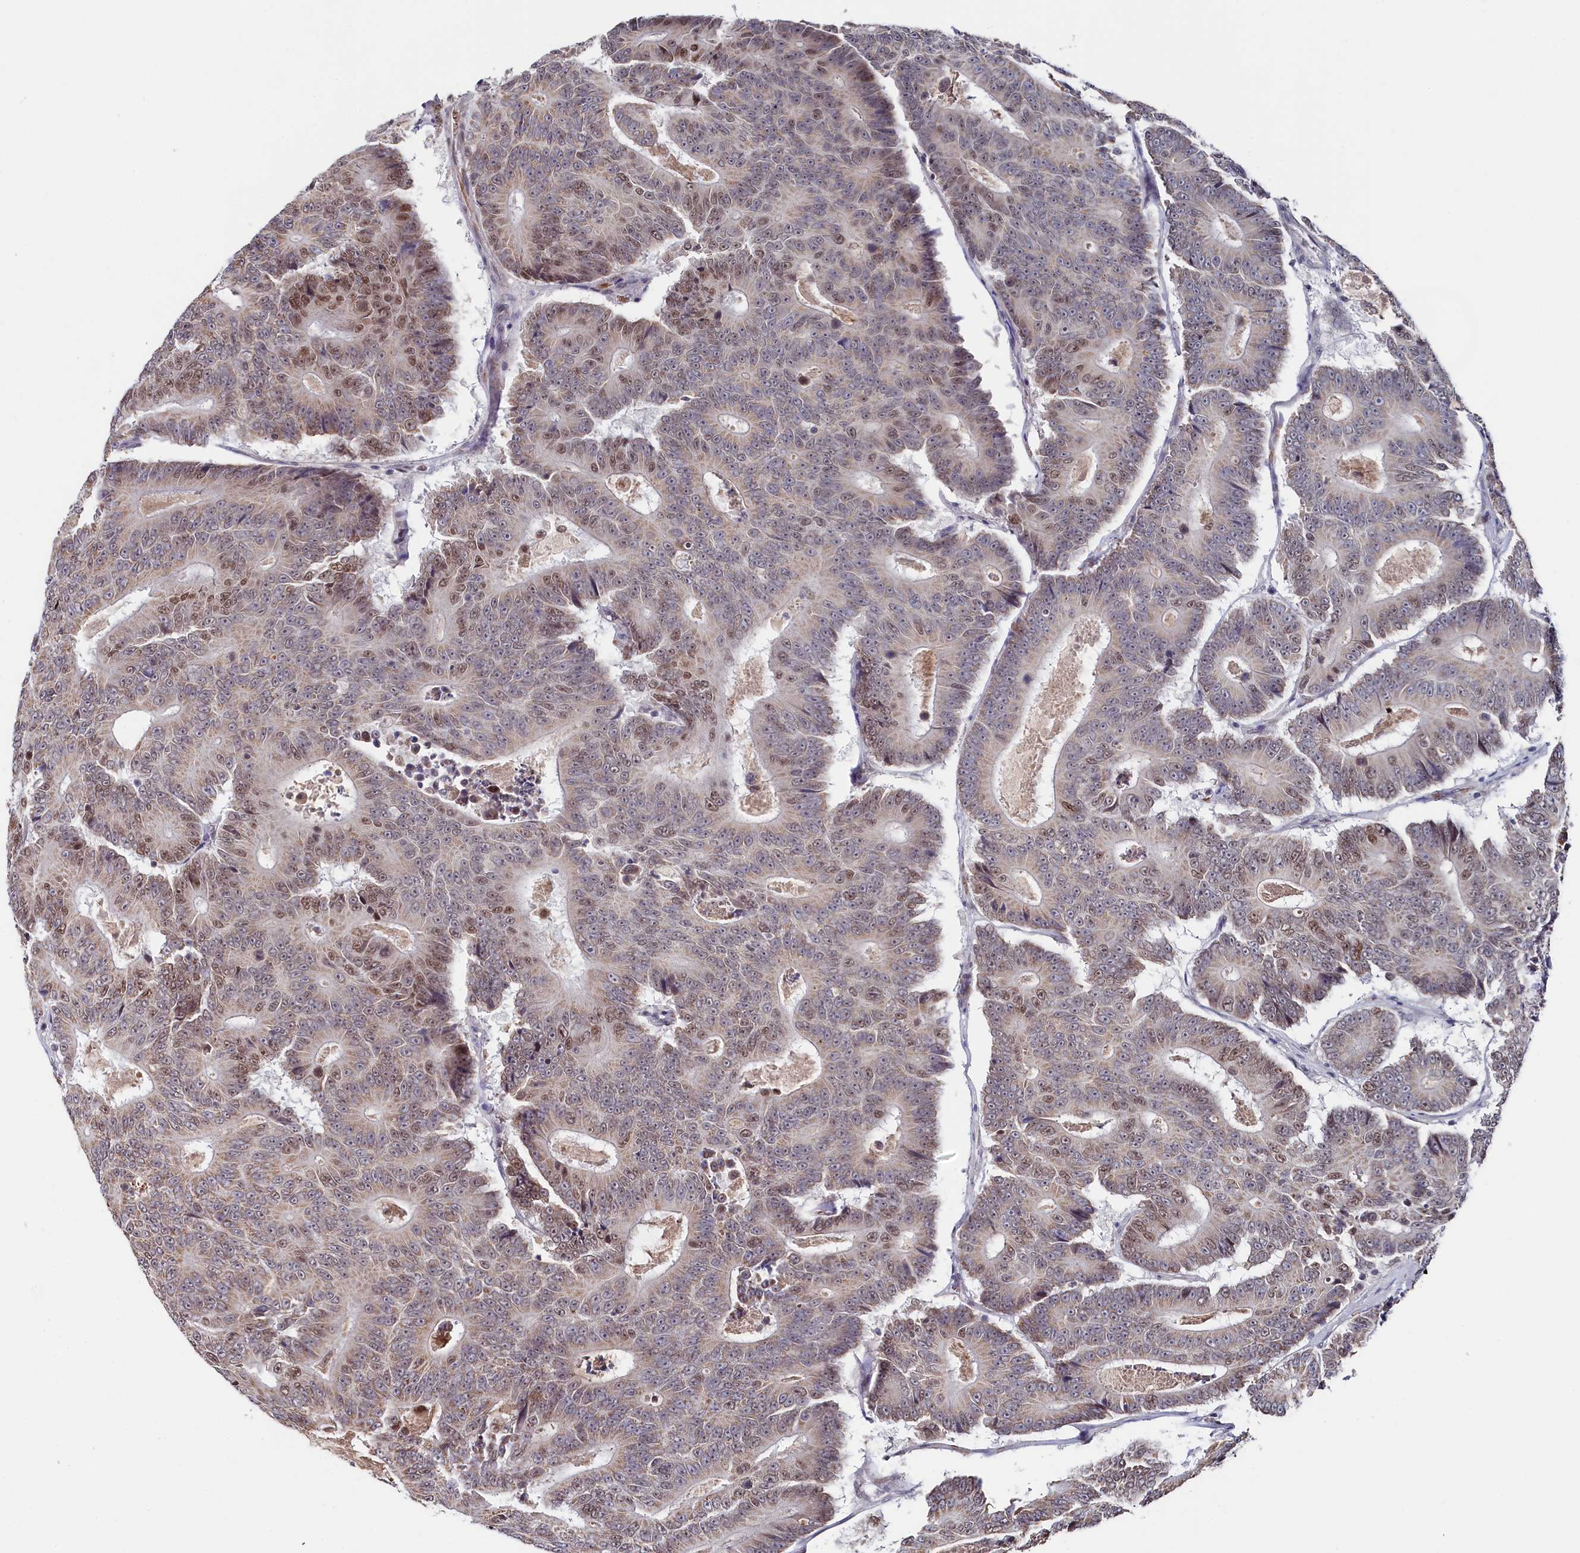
{"staining": {"intensity": "moderate", "quantity": "<25%", "location": "nuclear"}, "tissue": "colorectal cancer", "cell_type": "Tumor cells", "image_type": "cancer", "snomed": [{"axis": "morphology", "description": "Adenocarcinoma, NOS"}, {"axis": "topography", "description": "Colon"}], "caption": "Colorectal adenocarcinoma tissue shows moderate nuclear expression in about <25% of tumor cells, visualized by immunohistochemistry. (DAB (3,3'-diaminobenzidine) = brown stain, brightfield microscopy at high magnification).", "gene": "TIGD4", "patient": {"sex": "male", "age": 83}}